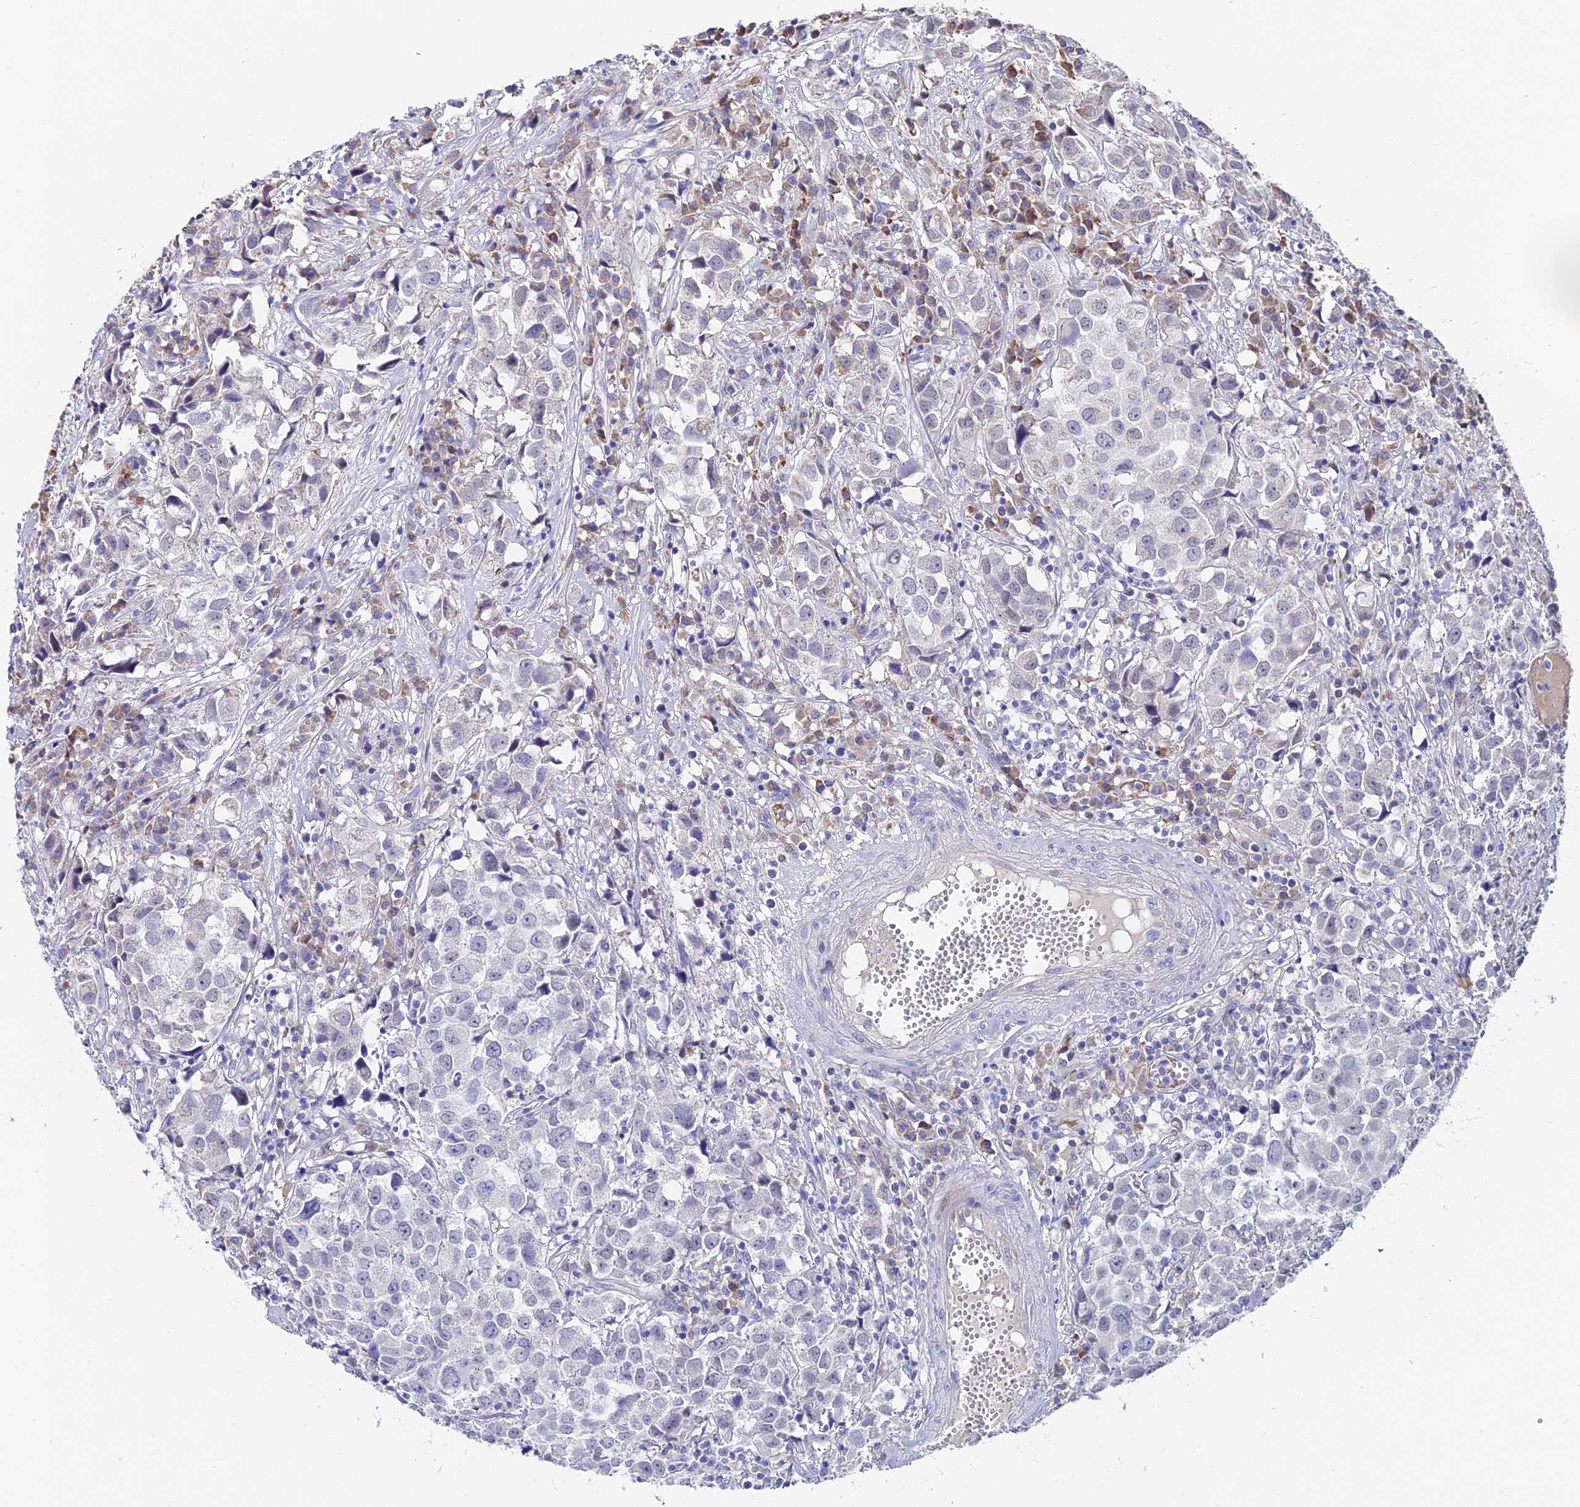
{"staining": {"intensity": "negative", "quantity": "none", "location": "none"}, "tissue": "urothelial cancer", "cell_type": "Tumor cells", "image_type": "cancer", "snomed": [{"axis": "morphology", "description": "Urothelial carcinoma, High grade"}, {"axis": "topography", "description": "Urinary bladder"}], "caption": "Tumor cells show no significant protein staining in high-grade urothelial carcinoma.", "gene": "TRIM24", "patient": {"sex": "female", "age": 75}}